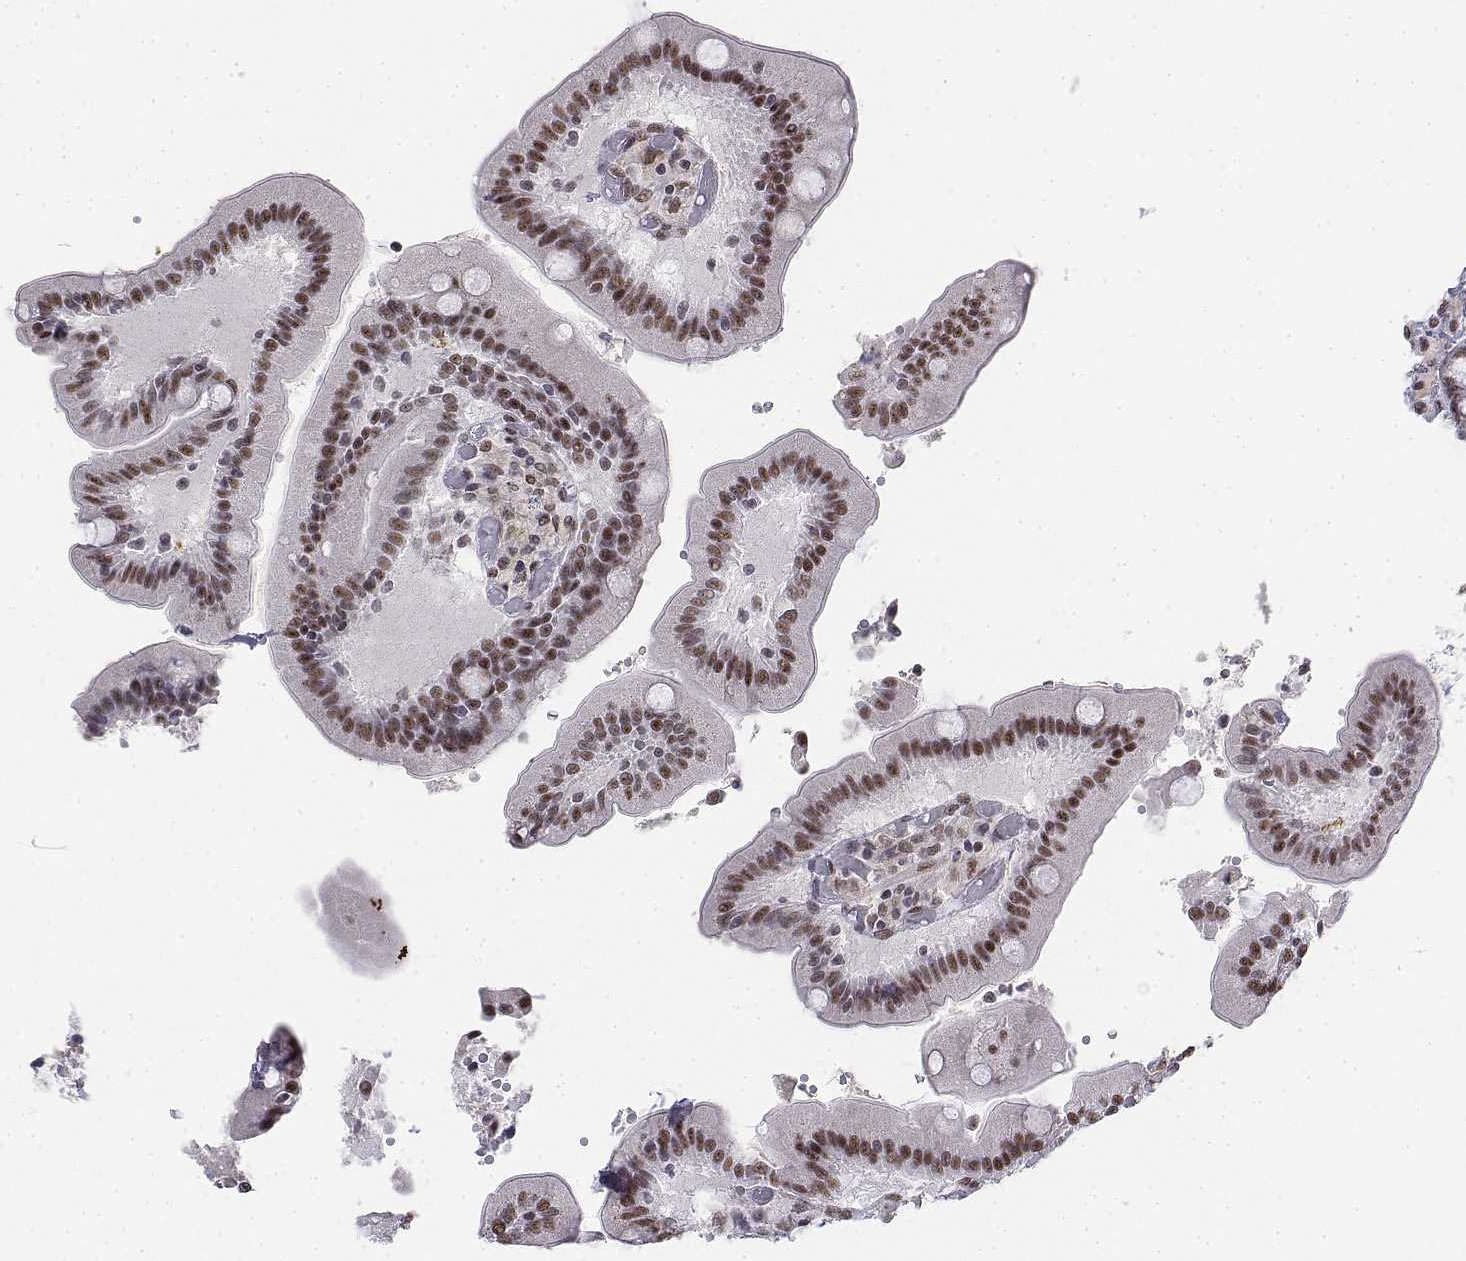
{"staining": {"intensity": "moderate", "quantity": ">75%", "location": "nuclear"}, "tissue": "duodenum", "cell_type": "Glandular cells", "image_type": "normal", "snomed": [{"axis": "morphology", "description": "Normal tissue, NOS"}, {"axis": "topography", "description": "Duodenum"}], "caption": "Immunohistochemical staining of normal duodenum reveals medium levels of moderate nuclear staining in about >75% of glandular cells.", "gene": "SETD1A", "patient": {"sex": "female", "age": 62}}